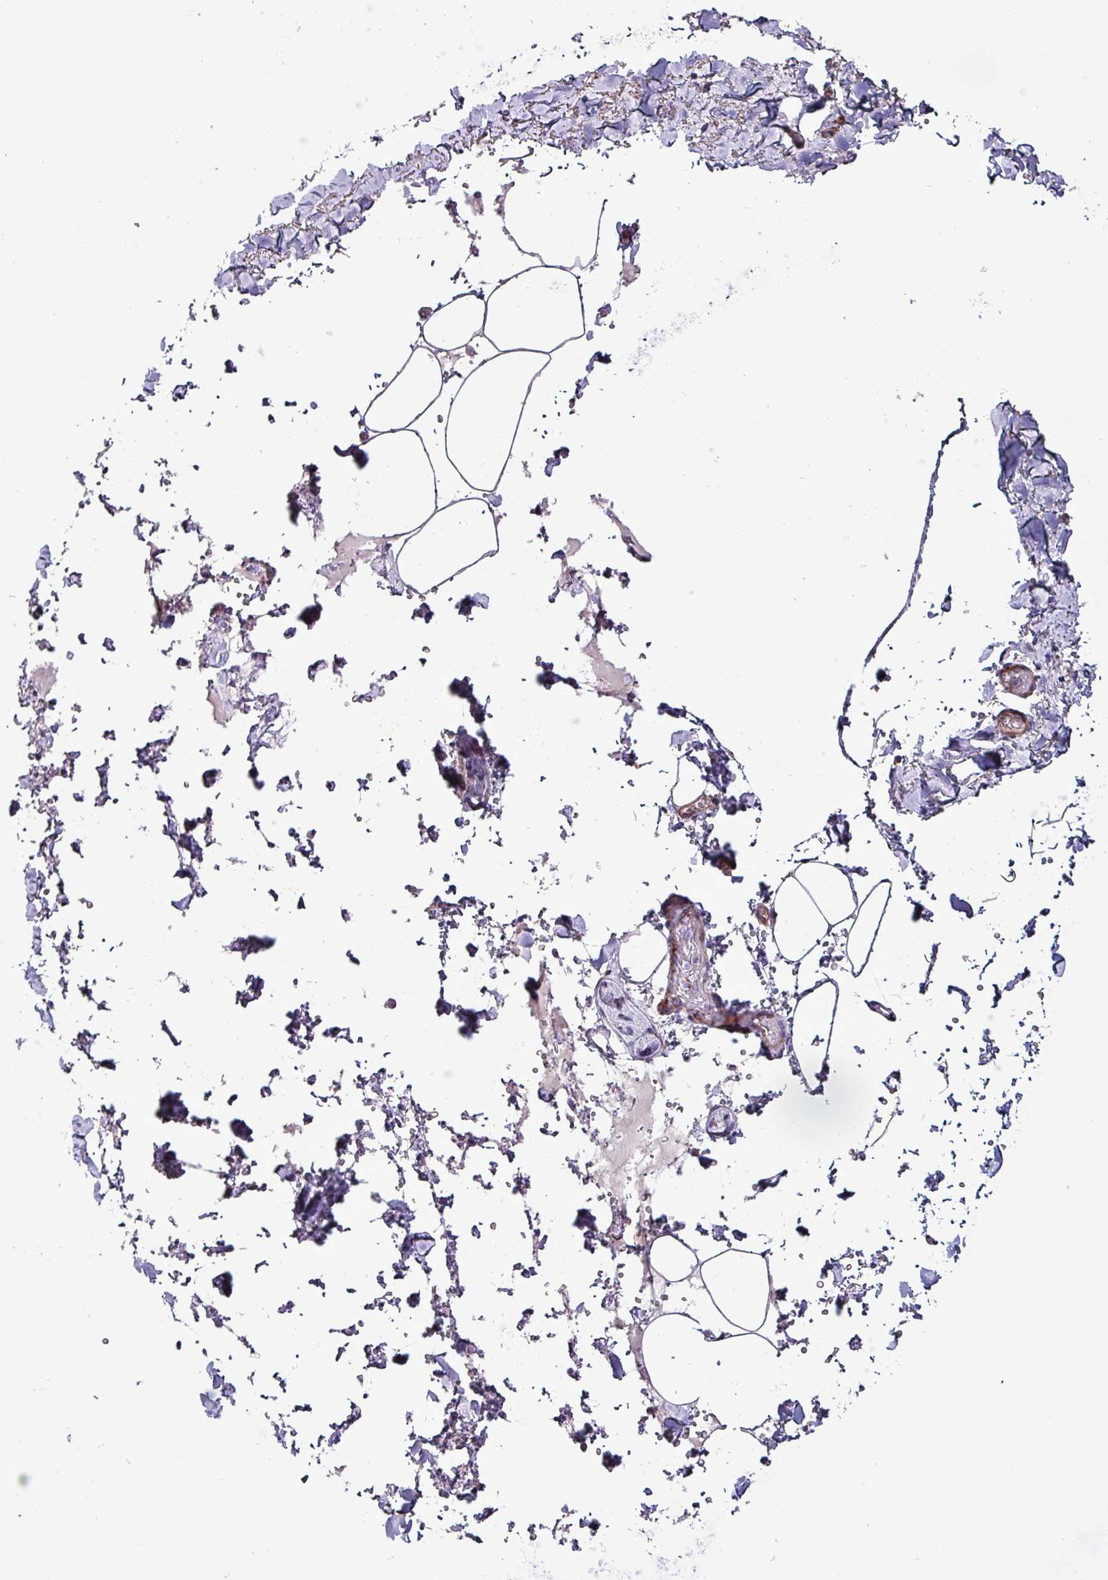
{"staining": {"intensity": "negative", "quantity": "none", "location": "none"}, "tissue": "adipose tissue", "cell_type": "Adipocytes", "image_type": "normal", "snomed": [{"axis": "morphology", "description": "Normal tissue, NOS"}, {"axis": "topography", "description": "Rectum"}, {"axis": "topography", "description": "Peripheral nerve tissue"}], "caption": "DAB (3,3'-diaminobenzidine) immunohistochemical staining of normal human adipose tissue displays no significant expression in adipocytes.", "gene": "VAMP4", "patient": {"sex": "female", "age": 69}}